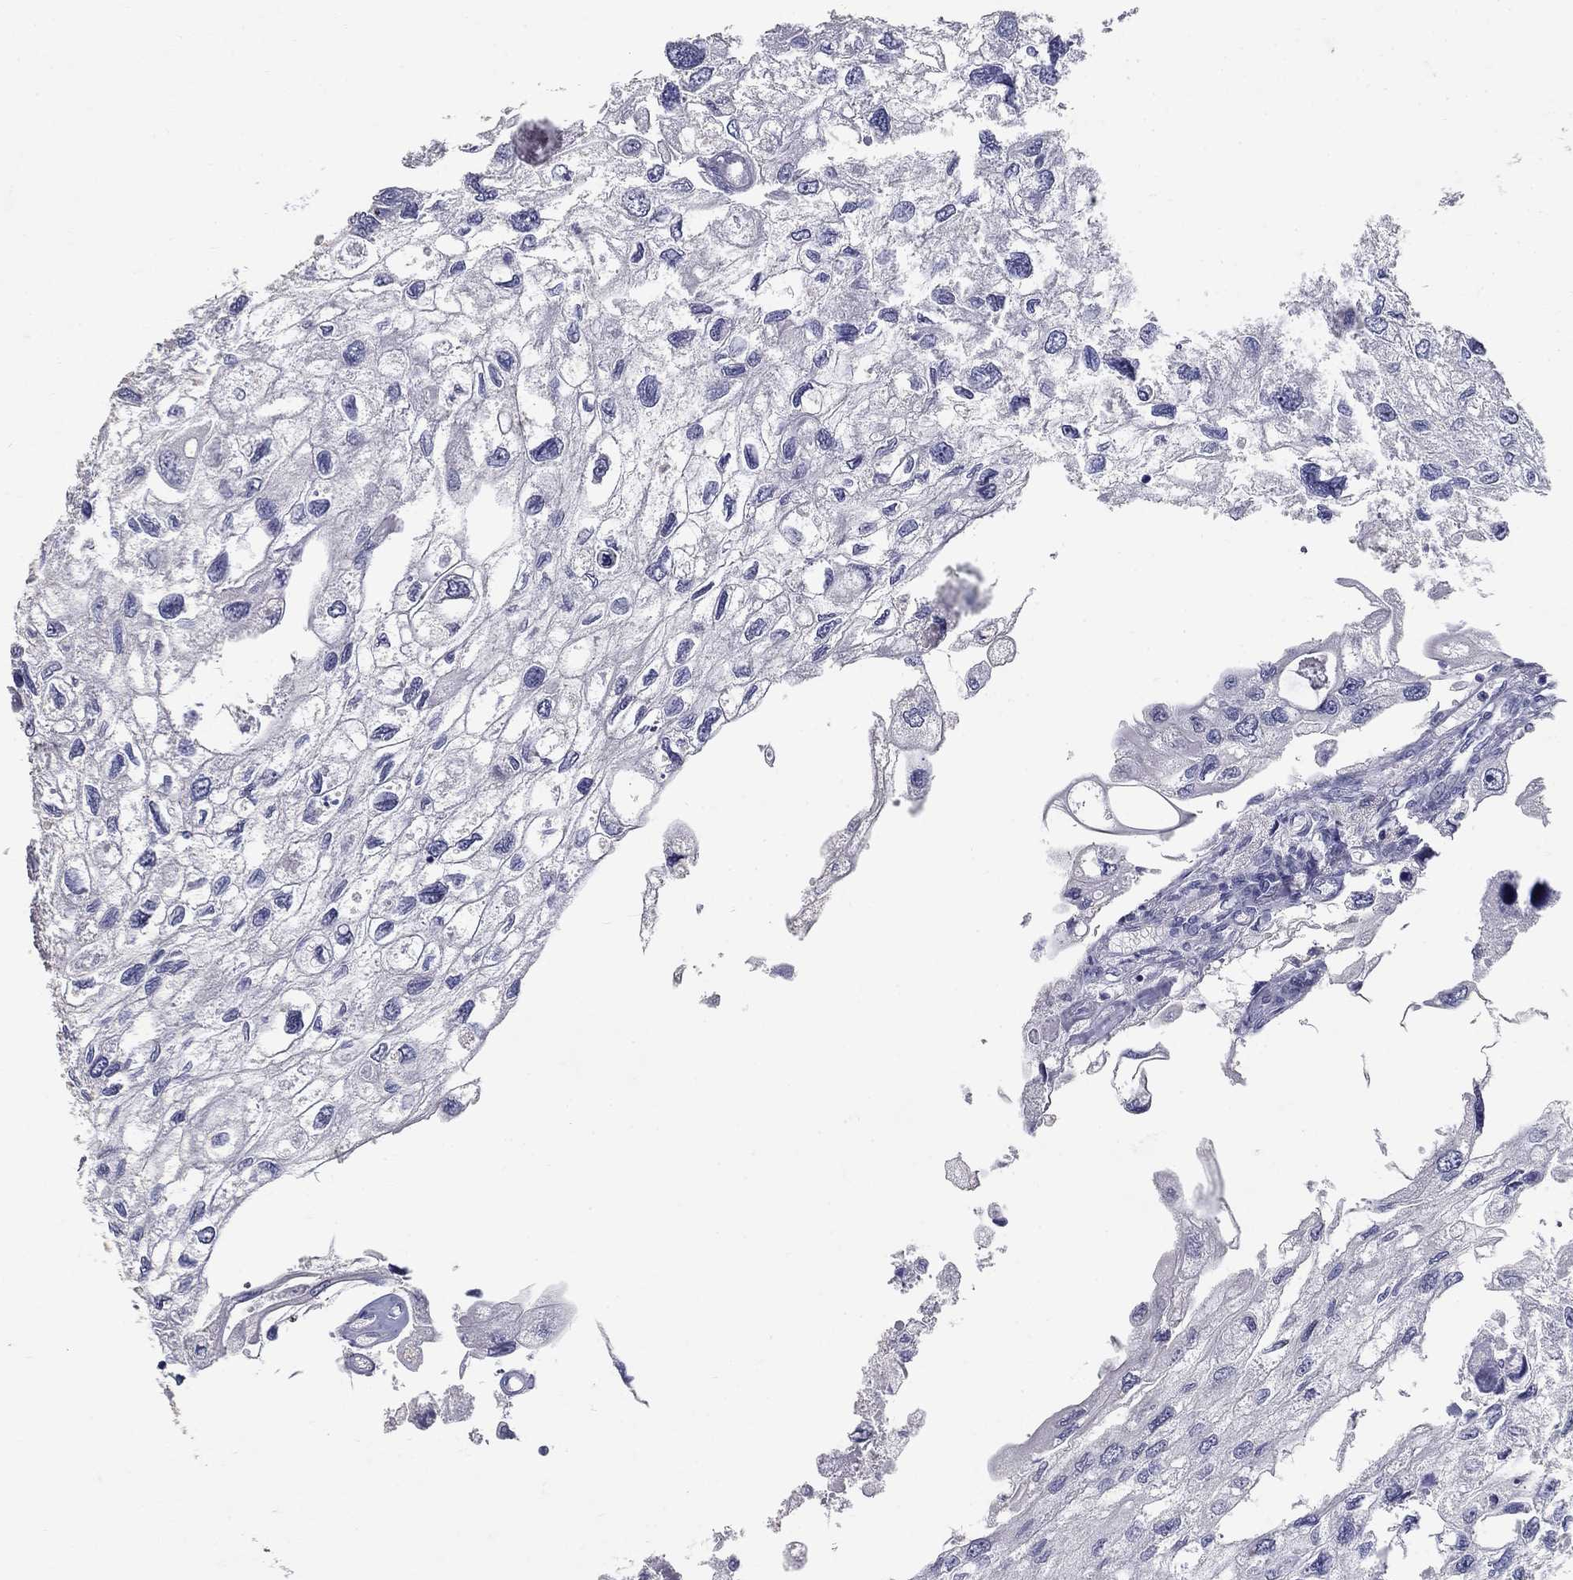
{"staining": {"intensity": "negative", "quantity": "none", "location": "none"}, "tissue": "urothelial cancer", "cell_type": "Tumor cells", "image_type": "cancer", "snomed": [{"axis": "morphology", "description": "Urothelial carcinoma, High grade"}, {"axis": "topography", "description": "Urinary bladder"}], "caption": "This micrograph is of urothelial carcinoma (high-grade) stained with immunohistochemistry (IHC) to label a protein in brown with the nuclei are counter-stained blue. There is no staining in tumor cells. Nuclei are stained in blue.", "gene": "POMC", "patient": {"sex": "male", "age": 59}}